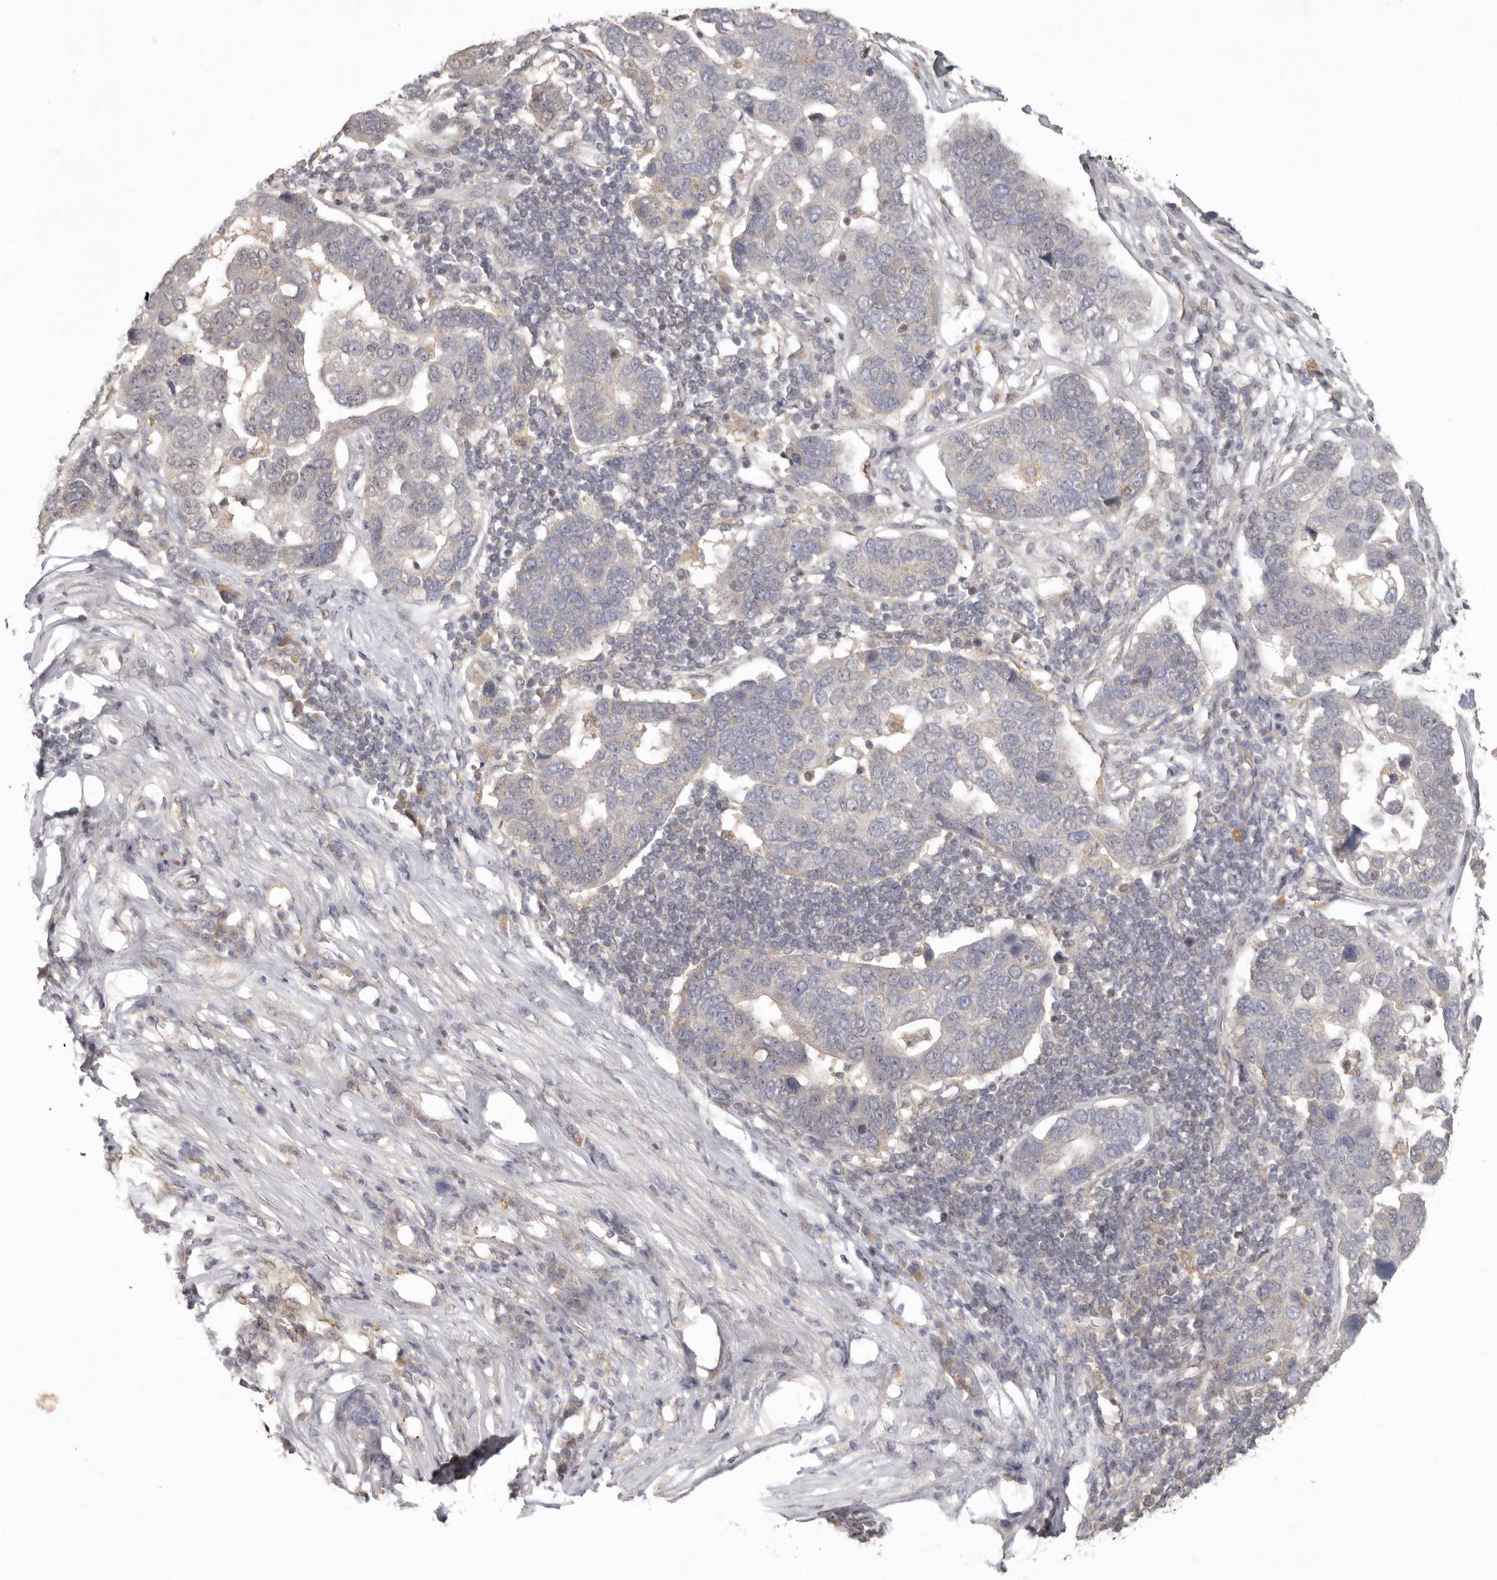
{"staining": {"intensity": "negative", "quantity": "none", "location": "none"}, "tissue": "pancreatic cancer", "cell_type": "Tumor cells", "image_type": "cancer", "snomed": [{"axis": "morphology", "description": "Adenocarcinoma, NOS"}, {"axis": "topography", "description": "Pancreas"}], "caption": "There is no significant staining in tumor cells of adenocarcinoma (pancreatic).", "gene": "LRRC75A", "patient": {"sex": "female", "age": 61}}